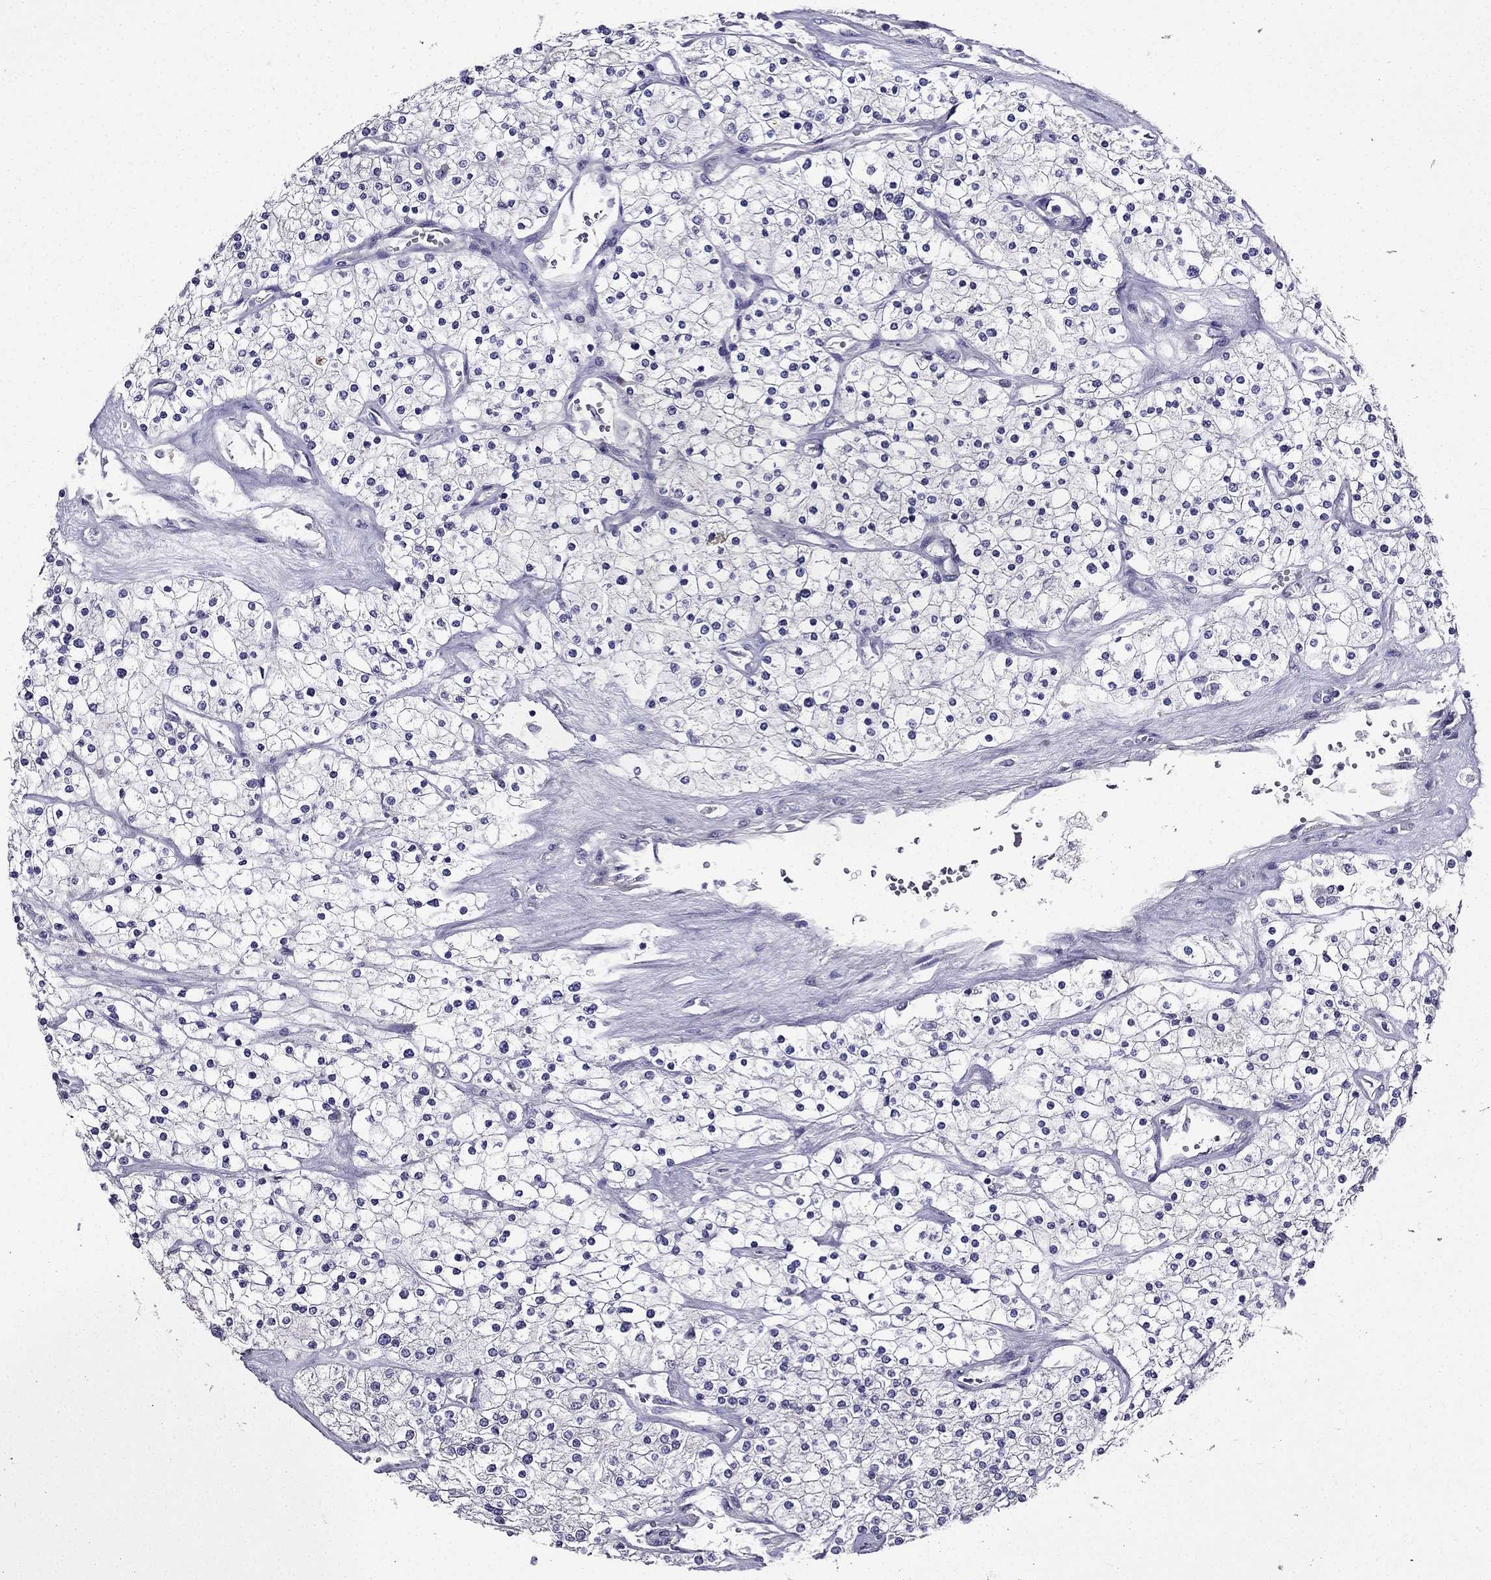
{"staining": {"intensity": "negative", "quantity": "none", "location": "none"}, "tissue": "renal cancer", "cell_type": "Tumor cells", "image_type": "cancer", "snomed": [{"axis": "morphology", "description": "Adenocarcinoma, NOS"}, {"axis": "topography", "description": "Kidney"}], "caption": "Immunohistochemistry (IHC) of adenocarcinoma (renal) exhibits no positivity in tumor cells.", "gene": "DUSP15", "patient": {"sex": "male", "age": 80}}